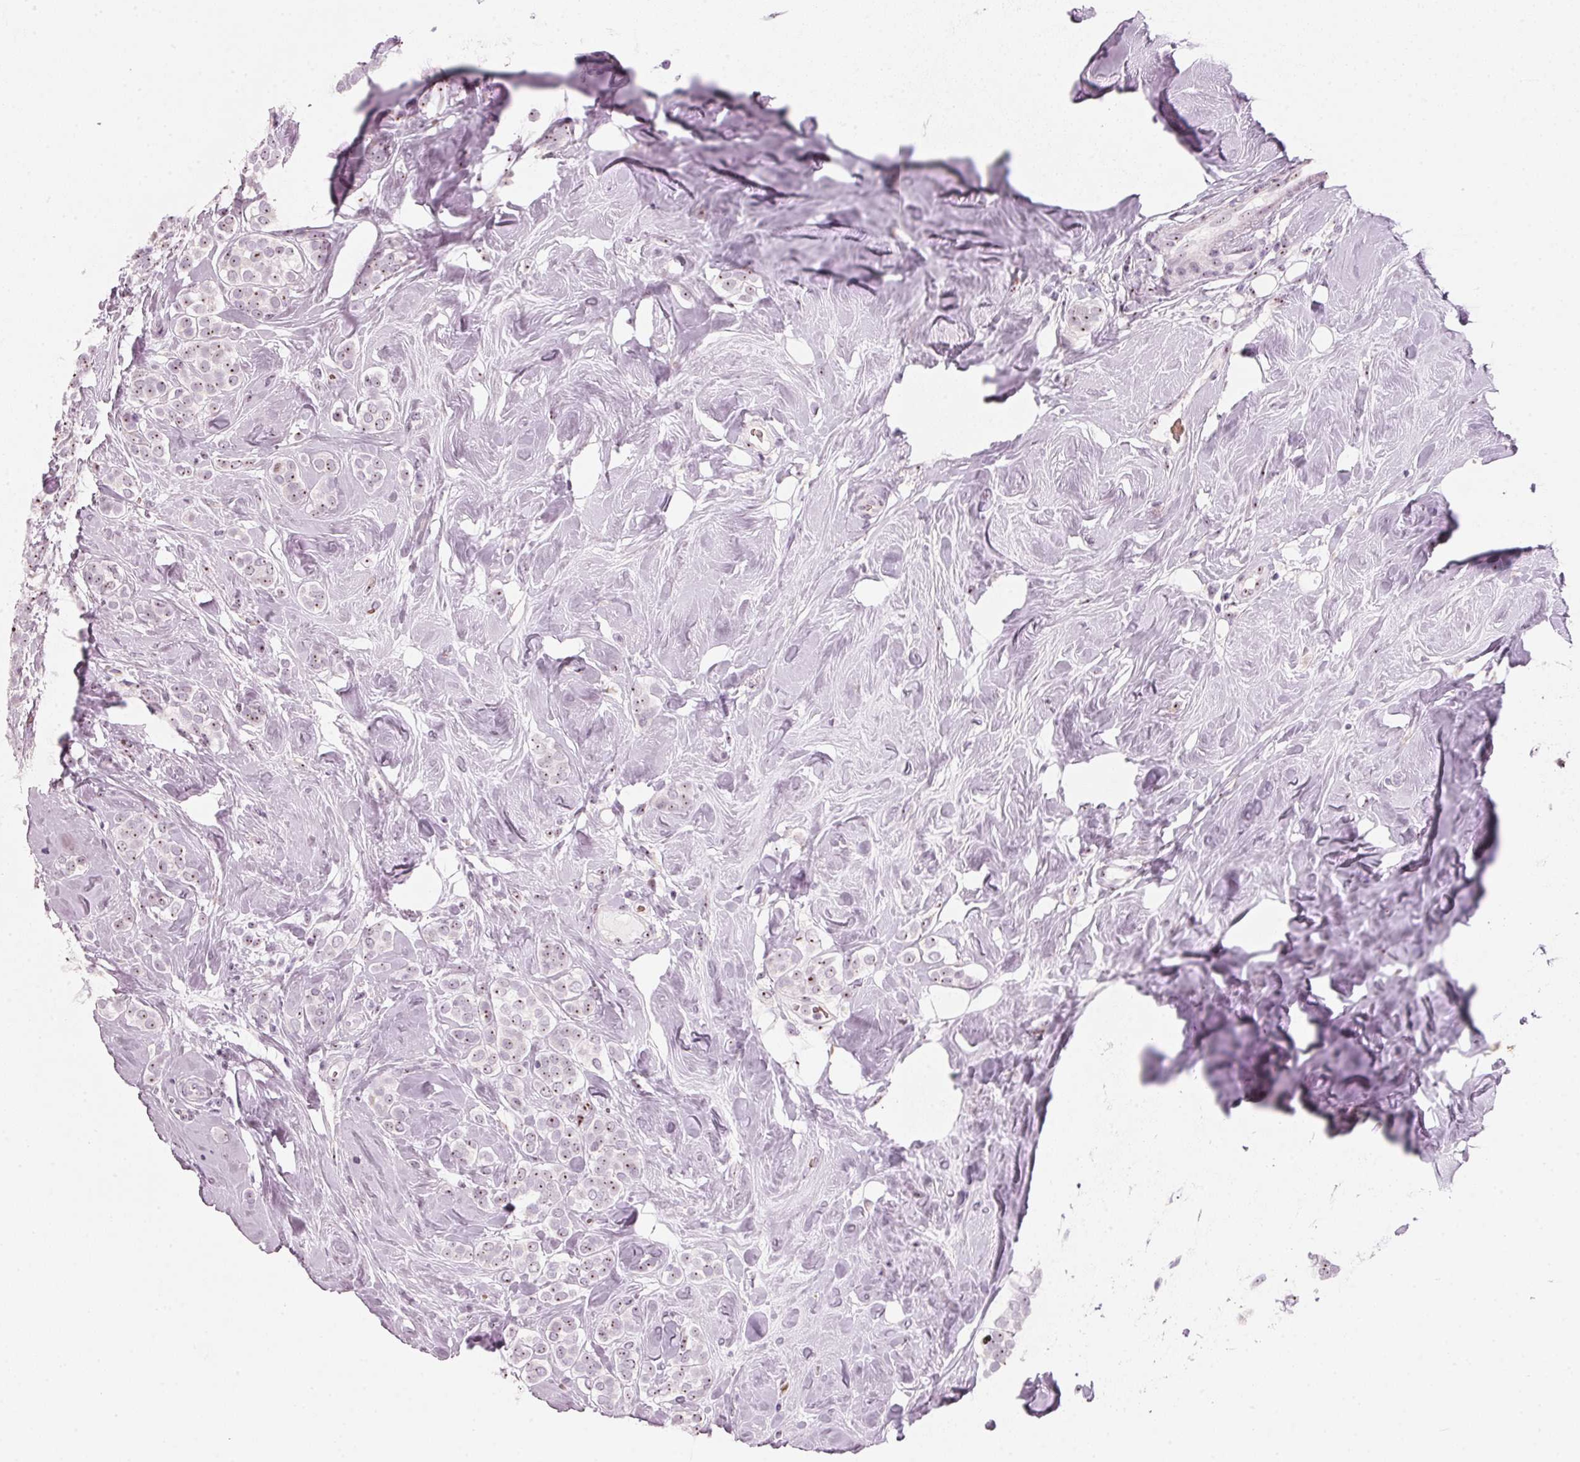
{"staining": {"intensity": "weak", "quantity": ">75%", "location": "nuclear"}, "tissue": "breast cancer", "cell_type": "Tumor cells", "image_type": "cancer", "snomed": [{"axis": "morphology", "description": "Lobular carcinoma"}, {"axis": "topography", "description": "Breast"}], "caption": "Breast cancer (lobular carcinoma) tissue displays weak nuclear staining in approximately >75% of tumor cells, visualized by immunohistochemistry. Using DAB (3,3'-diaminobenzidine) (brown) and hematoxylin (blue) stains, captured at high magnification using brightfield microscopy.", "gene": "DNTTIP2", "patient": {"sex": "female", "age": 49}}